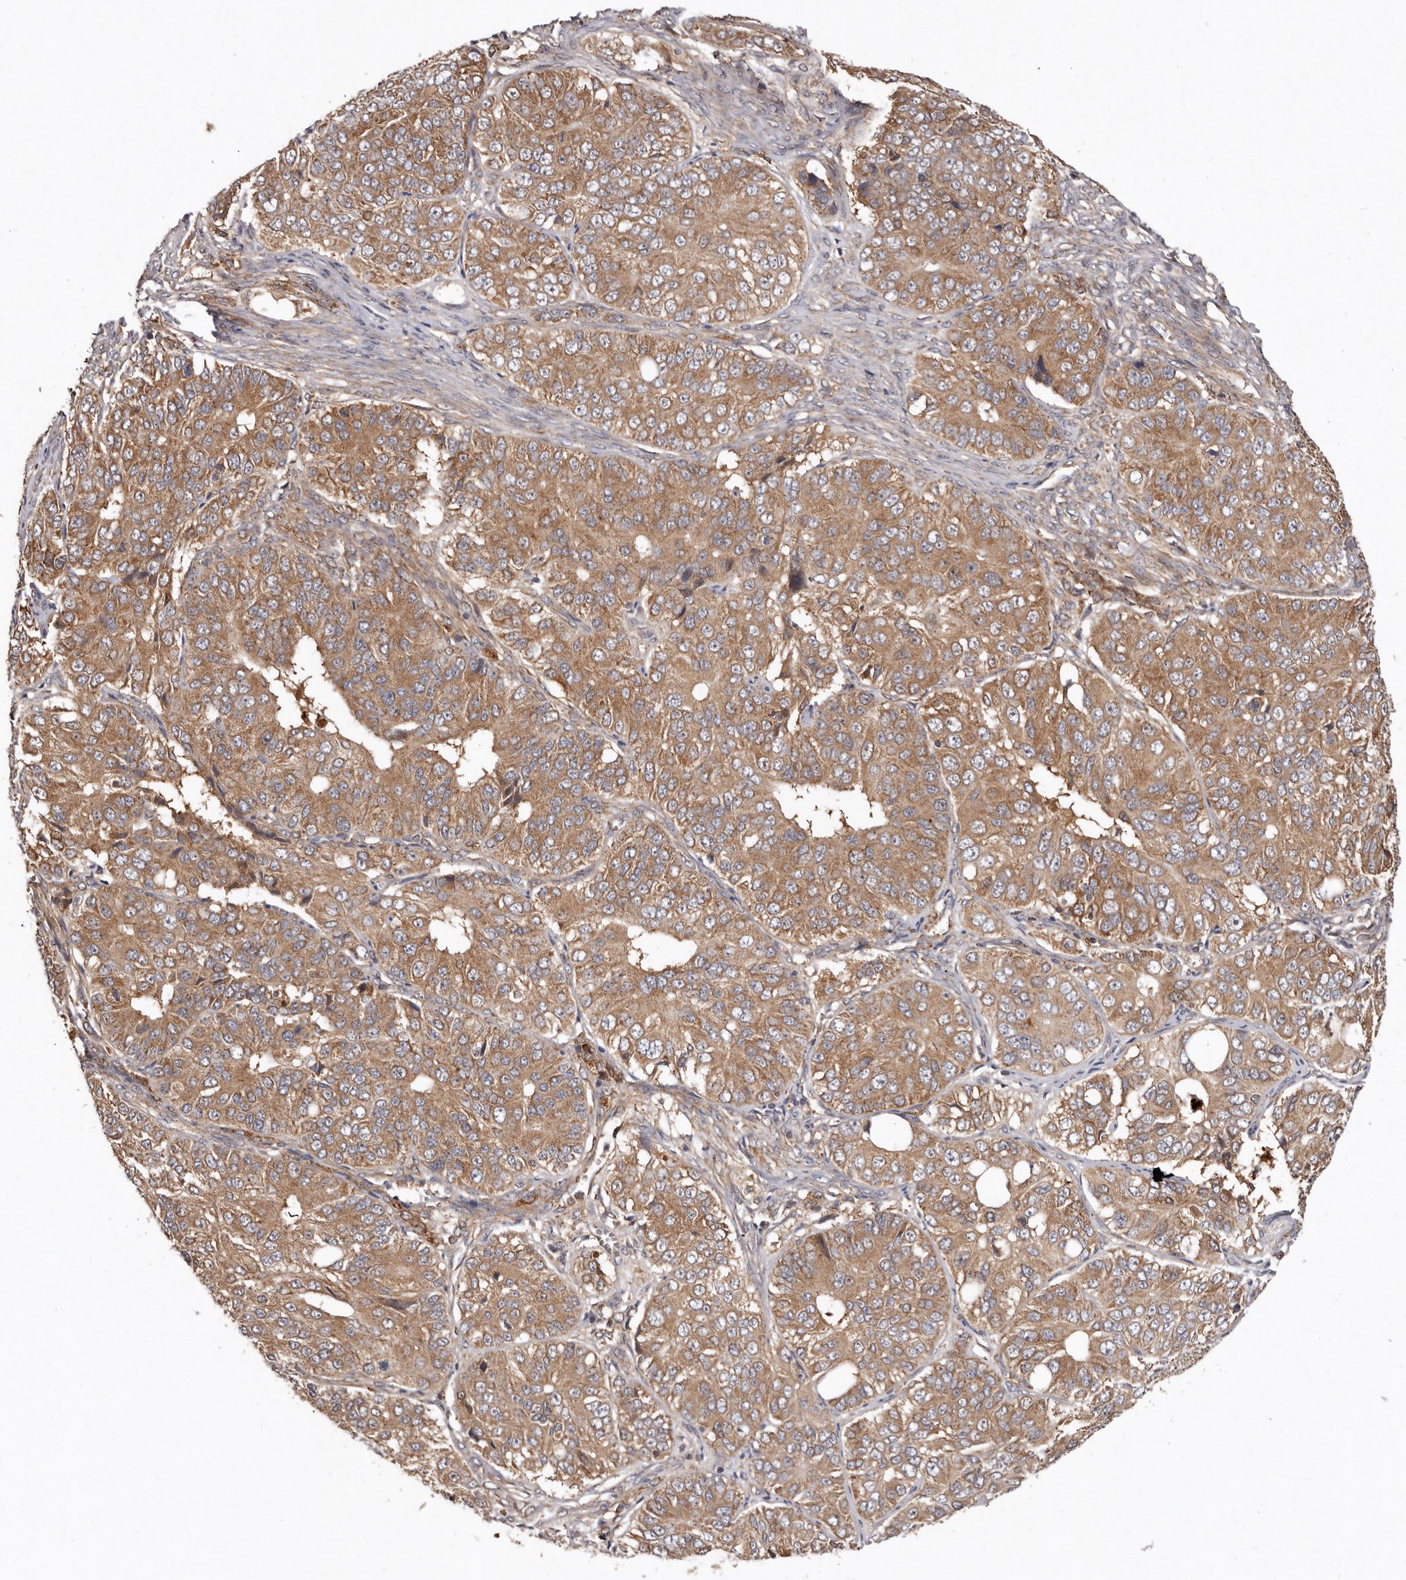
{"staining": {"intensity": "moderate", "quantity": ">75%", "location": "cytoplasmic/membranous"}, "tissue": "ovarian cancer", "cell_type": "Tumor cells", "image_type": "cancer", "snomed": [{"axis": "morphology", "description": "Carcinoma, endometroid"}, {"axis": "topography", "description": "Ovary"}], "caption": "An immunohistochemistry (IHC) photomicrograph of tumor tissue is shown. Protein staining in brown labels moderate cytoplasmic/membranous positivity in ovarian cancer (endometroid carcinoma) within tumor cells.", "gene": "GOT1L1", "patient": {"sex": "female", "age": 51}}